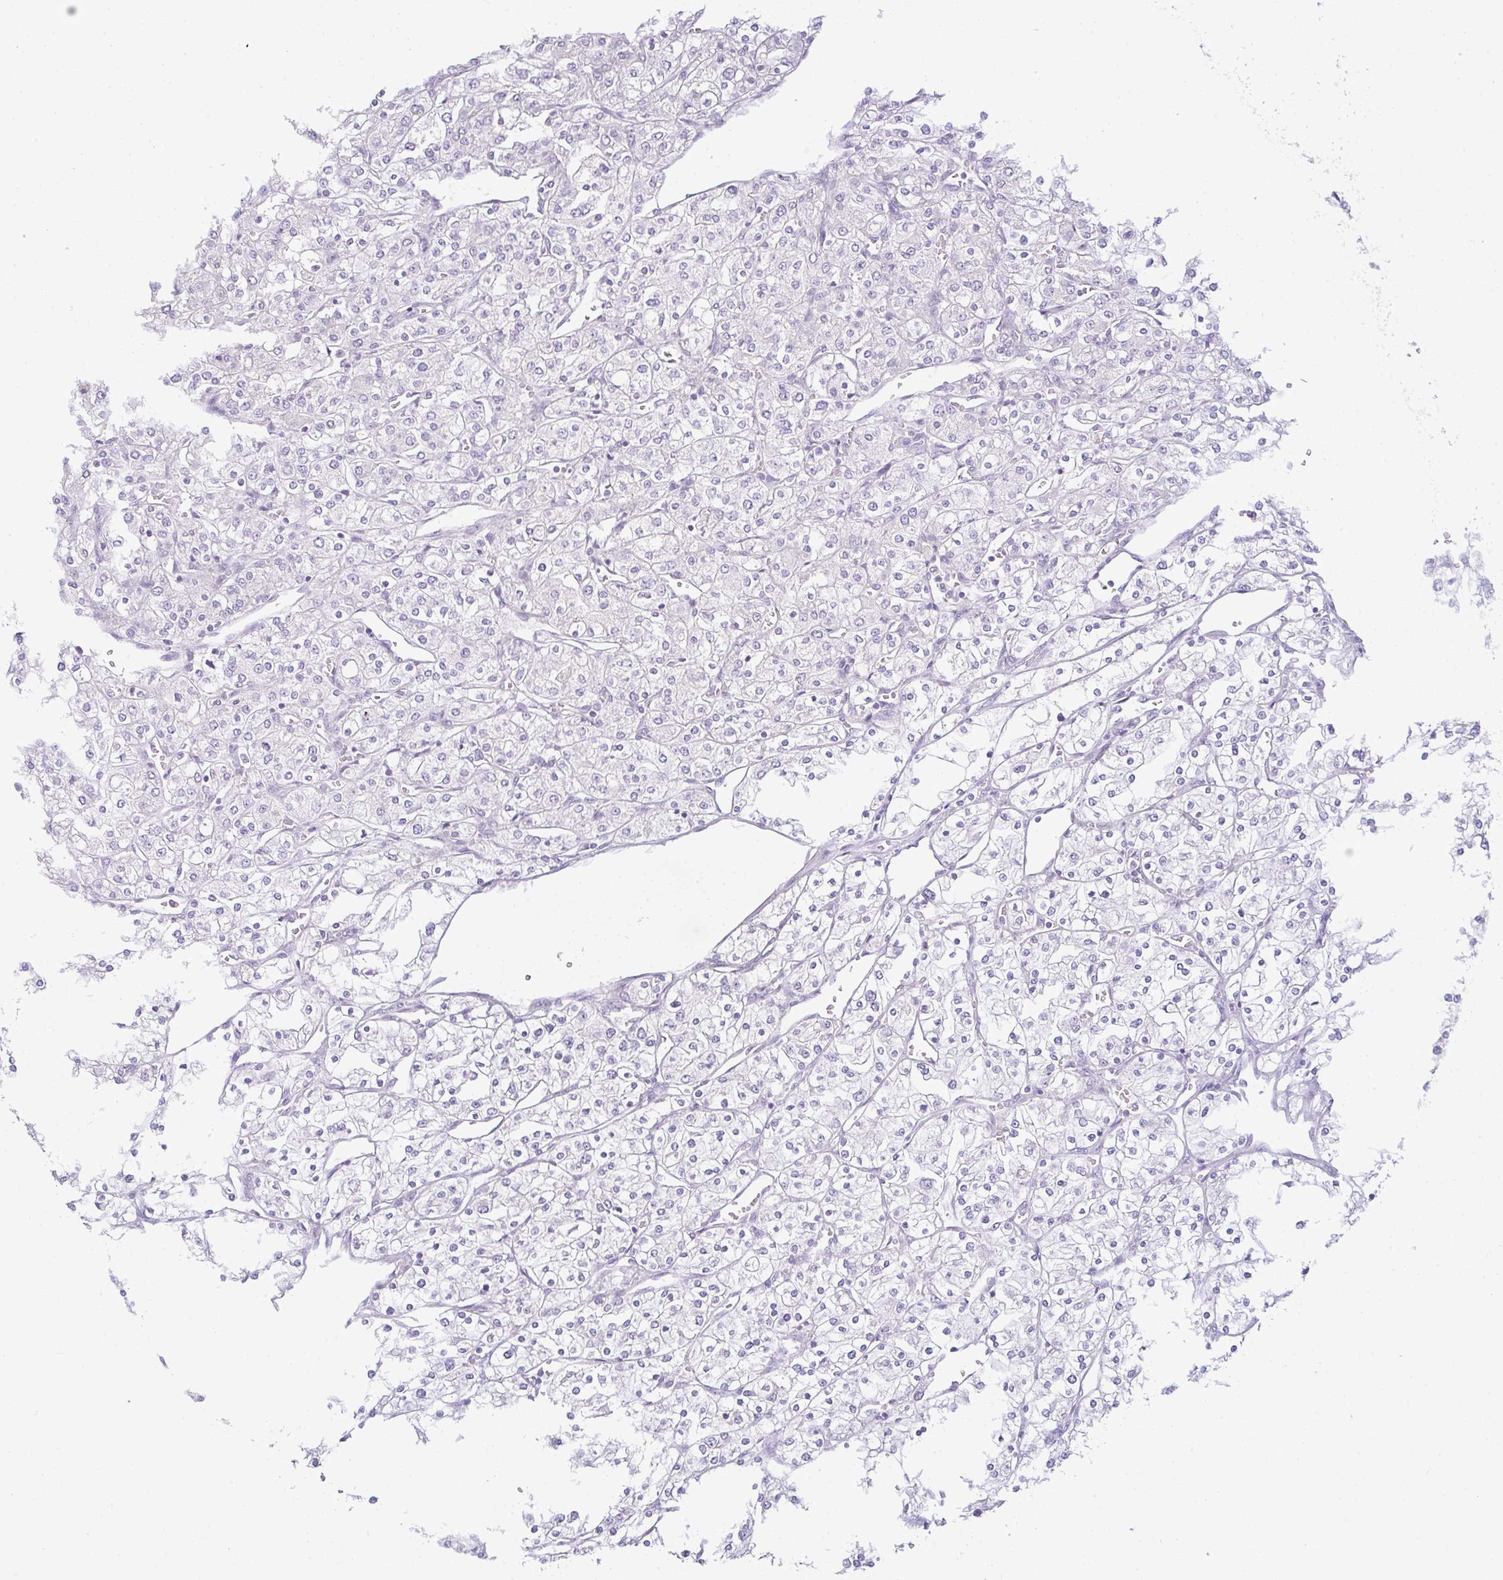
{"staining": {"intensity": "negative", "quantity": "none", "location": "none"}, "tissue": "renal cancer", "cell_type": "Tumor cells", "image_type": "cancer", "snomed": [{"axis": "morphology", "description": "Adenocarcinoma, NOS"}, {"axis": "topography", "description": "Kidney"}], "caption": "Protein analysis of renal cancer (adenocarcinoma) demonstrates no significant positivity in tumor cells.", "gene": "CSE1L", "patient": {"sex": "male", "age": 80}}